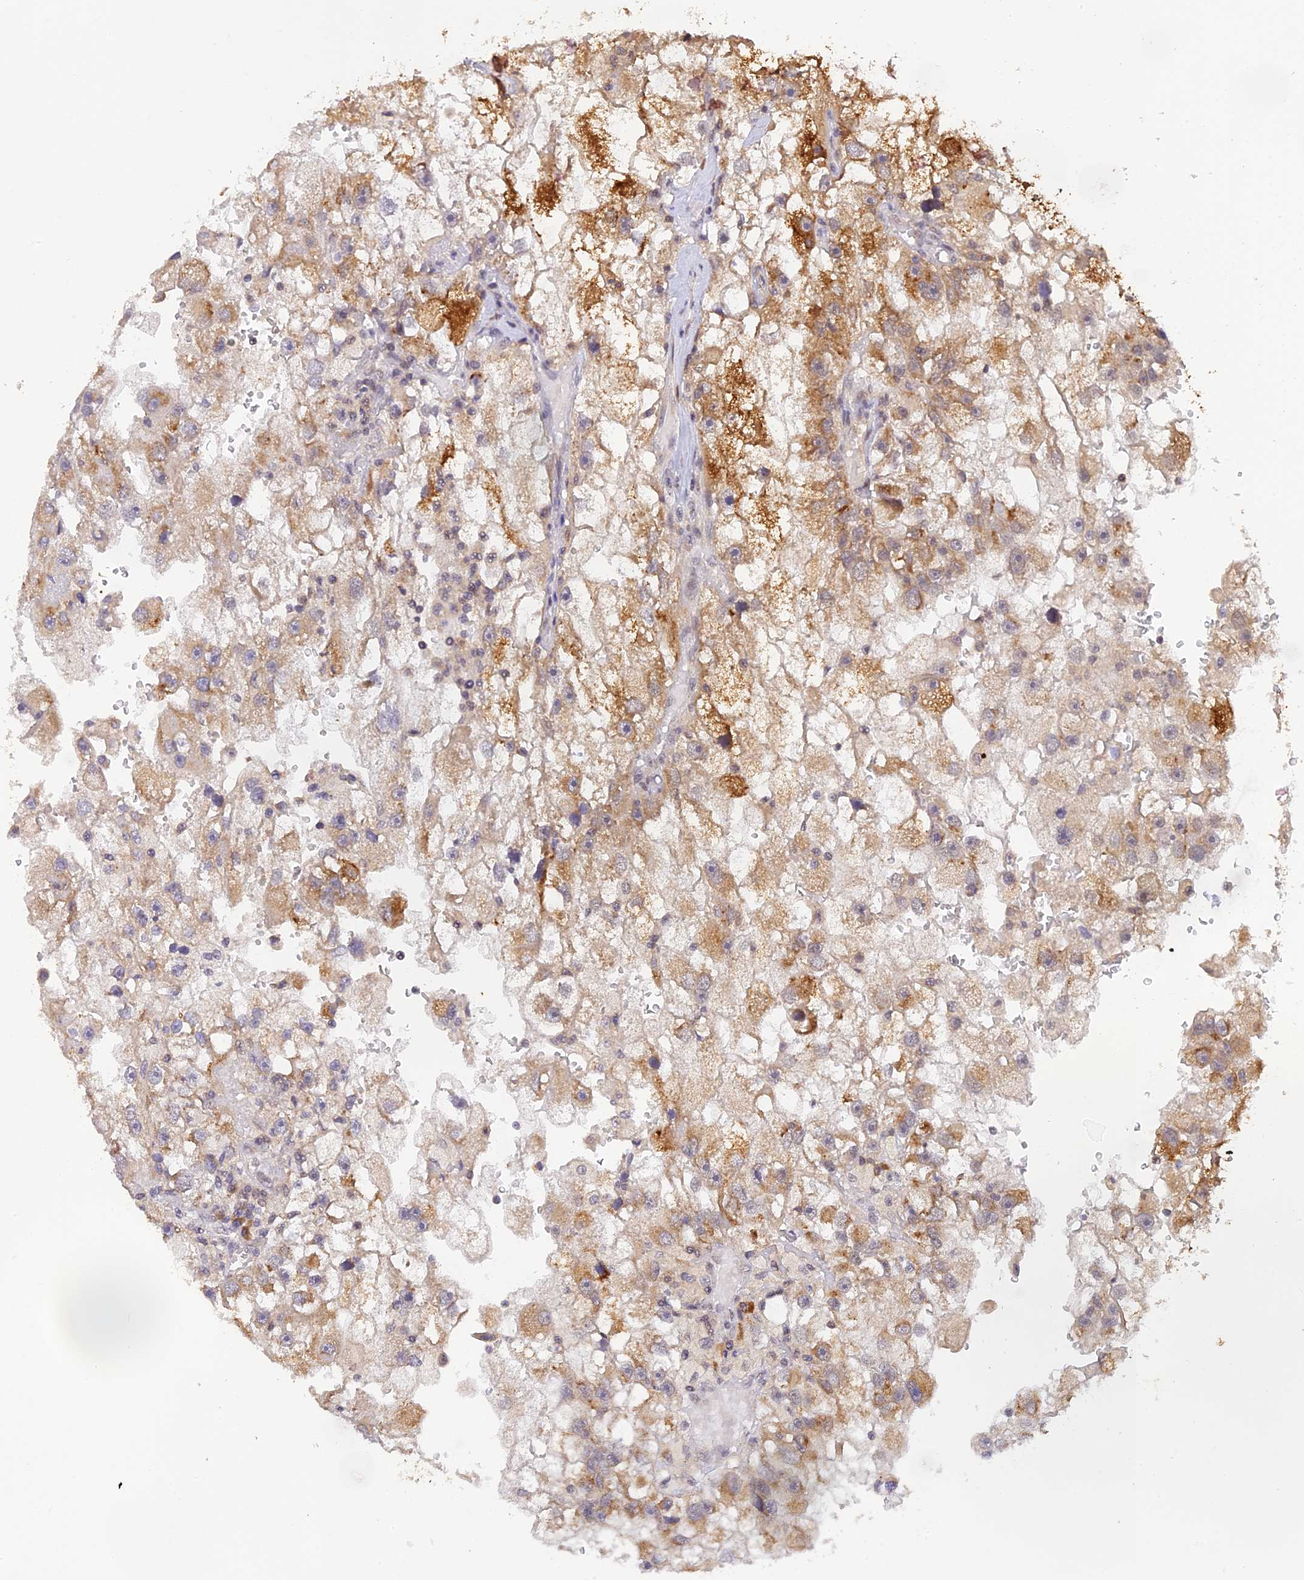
{"staining": {"intensity": "moderate", "quantity": "25%-75%", "location": "cytoplasmic/membranous"}, "tissue": "renal cancer", "cell_type": "Tumor cells", "image_type": "cancer", "snomed": [{"axis": "morphology", "description": "Adenocarcinoma, NOS"}, {"axis": "topography", "description": "Kidney"}], "caption": "Moderate cytoplasmic/membranous expression is present in approximately 25%-75% of tumor cells in renal cancer.", "gene": "PEX16", "patient": {"sex": "male", "age": 63}}